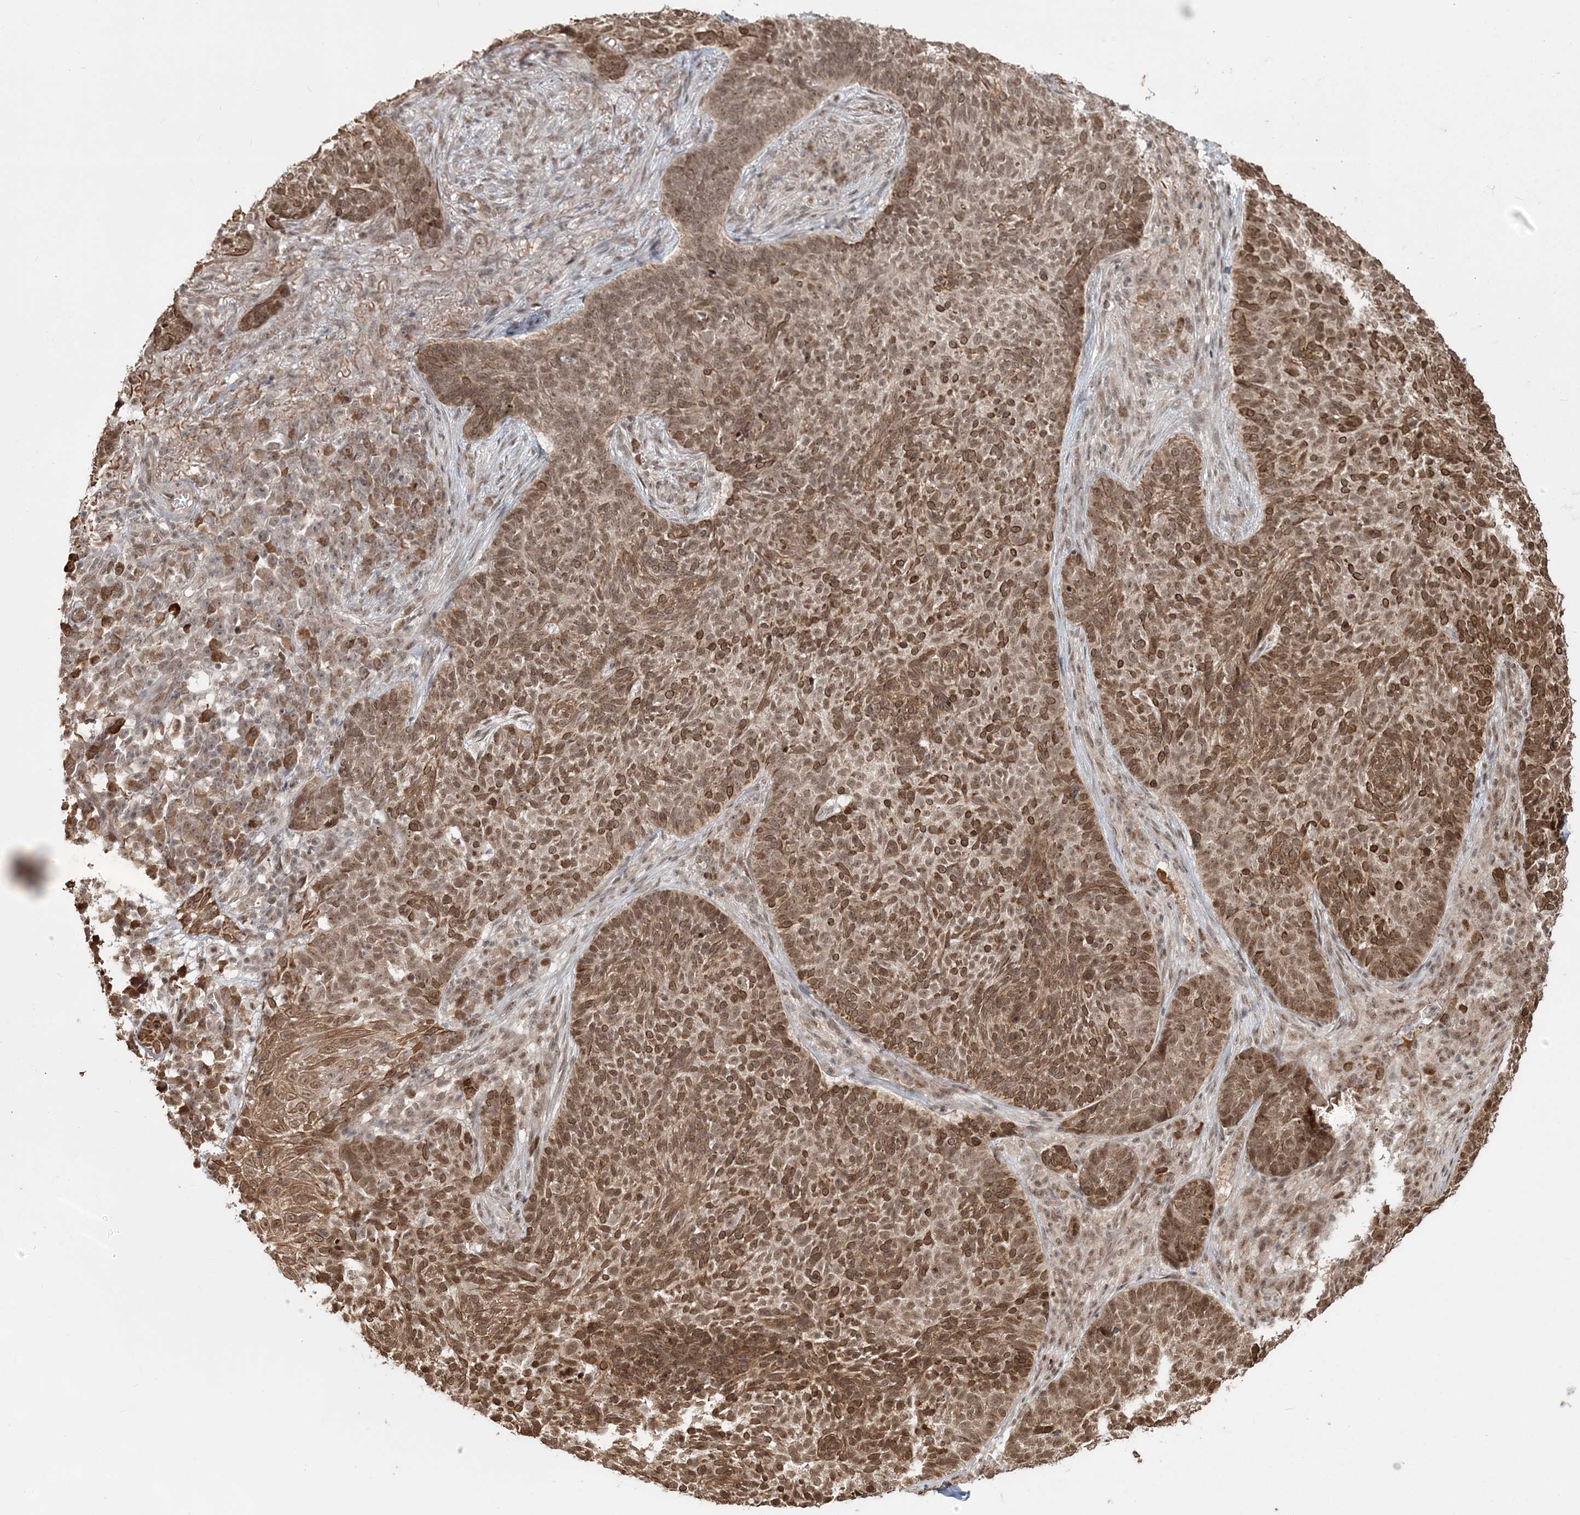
{"staining": {"intensity": "moderate", "quantity": ">75%", "location": "cytoplasmic/membranous,nuclear"}, "tissue": "skin cancer", "cell_type": "Tumor cells", "image_type": "cancer", "snomed": [{"axis": "morphology", "description": "Basal cell carcinoma"}, {"axis": "topography", "description": "Skin"}], "caption": "About >75% of tumor cells in human skin cancer (basal cell carcinoma) display moderate cytoplasmic/membranous and nuclear protein expression as visualized by brown immunohistochemical staining.", "gene": "EPB41L4A", "patient": {"sex": "male", "age": 85}}